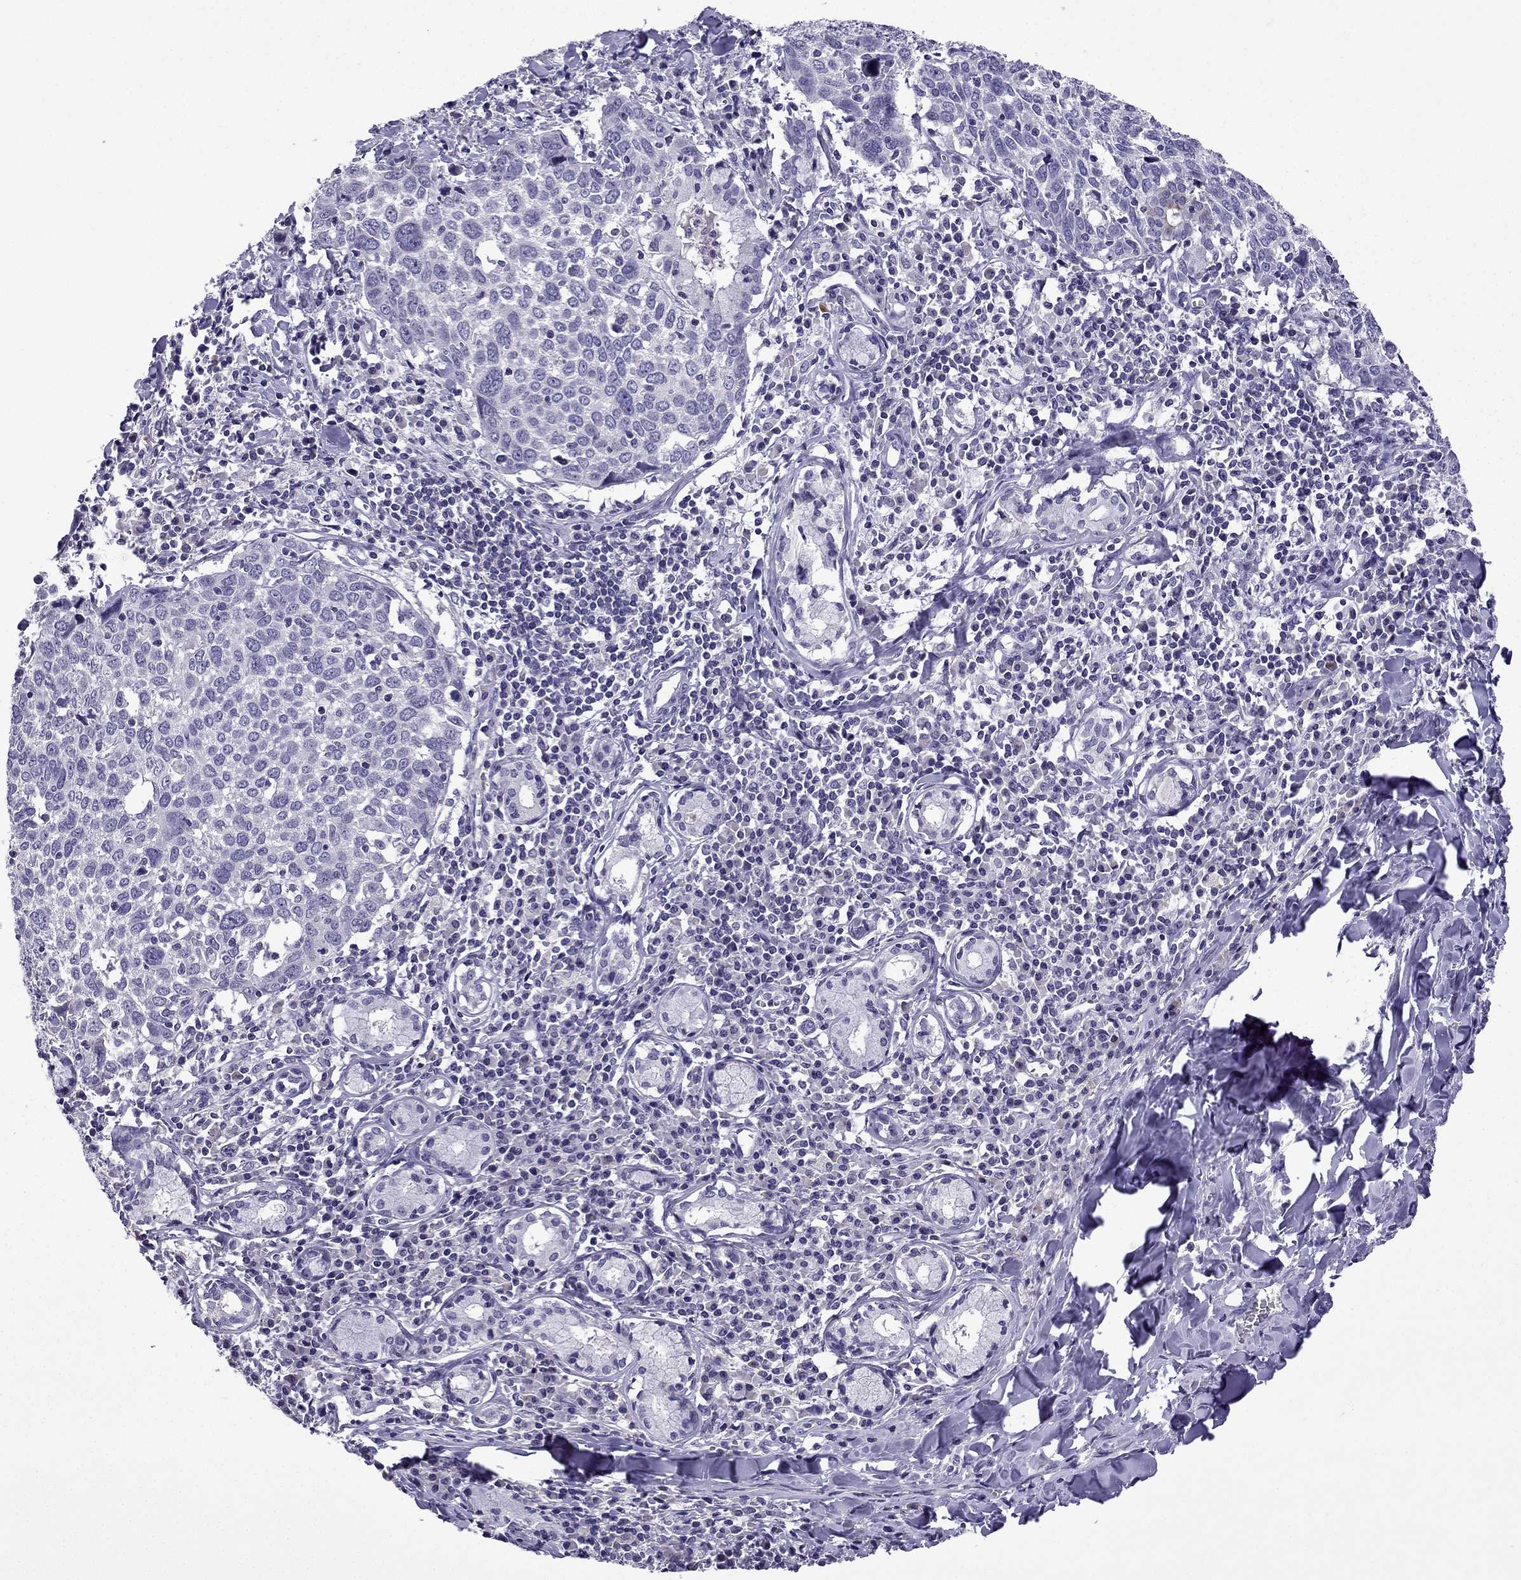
{"staining": {"intensity": "negative", "quantity": "none", "location": "none"}, "tissue": "lung cancer", "cell_type": "Tumor cells", "image_type": "cancer", "snomed": [{"axis": "morphology", "description": "Squamous cell carcinoma, NOS"}, {"axis": "topography", "description": "Lung"}], "caption": "The IHC image has no significant staining in tumor cells of lung squamous cell carcinoma tissue. (DAB (3,3'-diaminobenzidine) IHC with hematoxylin counter stain).", "gene": "TTN", "patient": {"sex": "male", "age": 57}}